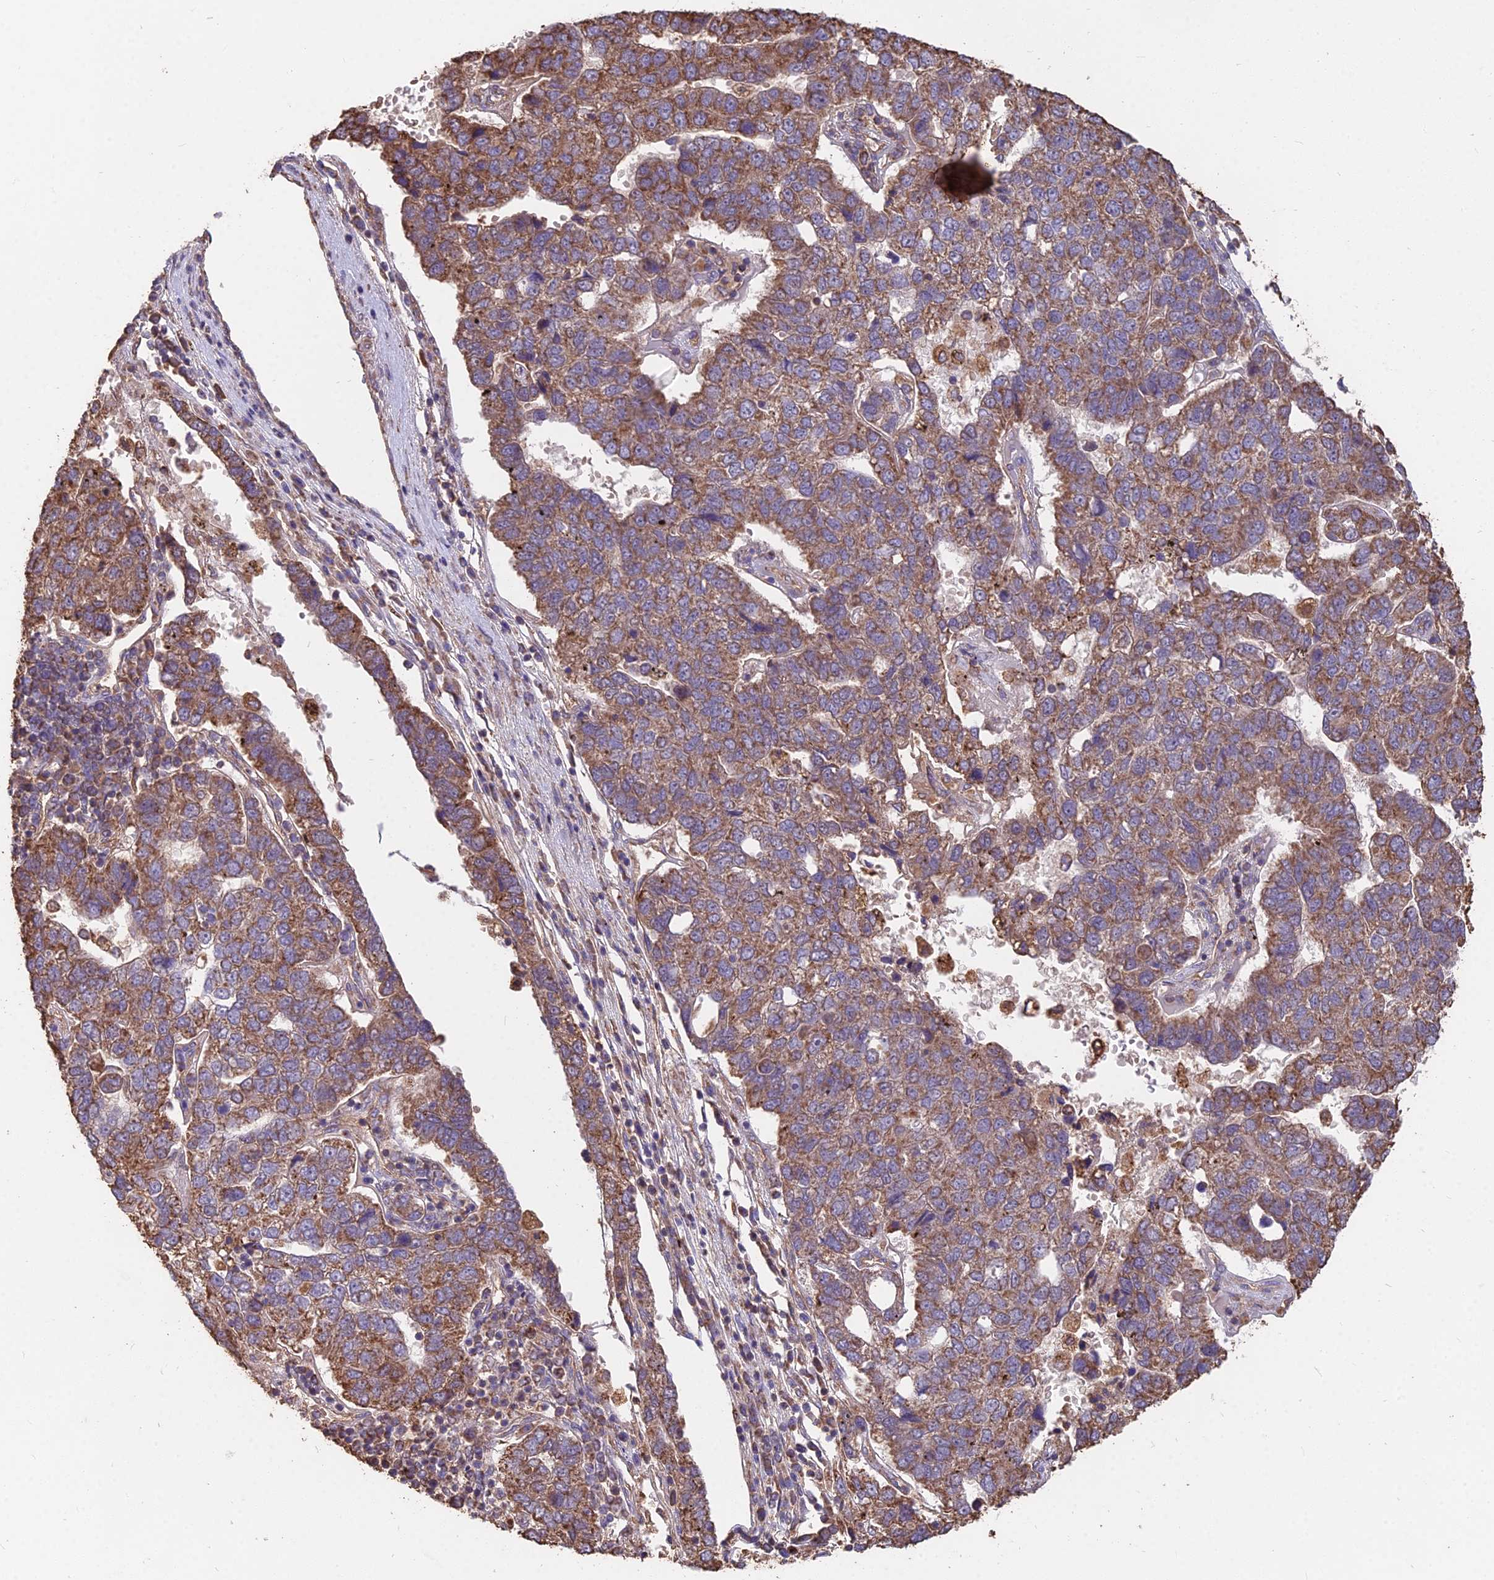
{"staining": {"intensity": "moderate", "quantity": ">75%", "location": "cytoplasmic/membranous"}, "tissue": "pancreatic cancer", "cell_type": "Tumor cells", "image_type": "cancer", "snomed": [{"axis": "morphology", "description": "Adenocarcinoma, NOS"}, {"axis": "topography", "description": "Pancreas"}], "caption": "IHC micrograph of neoplastic tissue: human pancreatic cancer (adenocarcinoma) stained using immunohistochemistry displays medium levels of moderate protein expression localized specifically in the cytoplasmic/membranous of tumor cells, appearing as a cytoplasmic/membranous brown color.", "gene": "CEMIP2", "patient": {"sex": "female", "age": 61}}